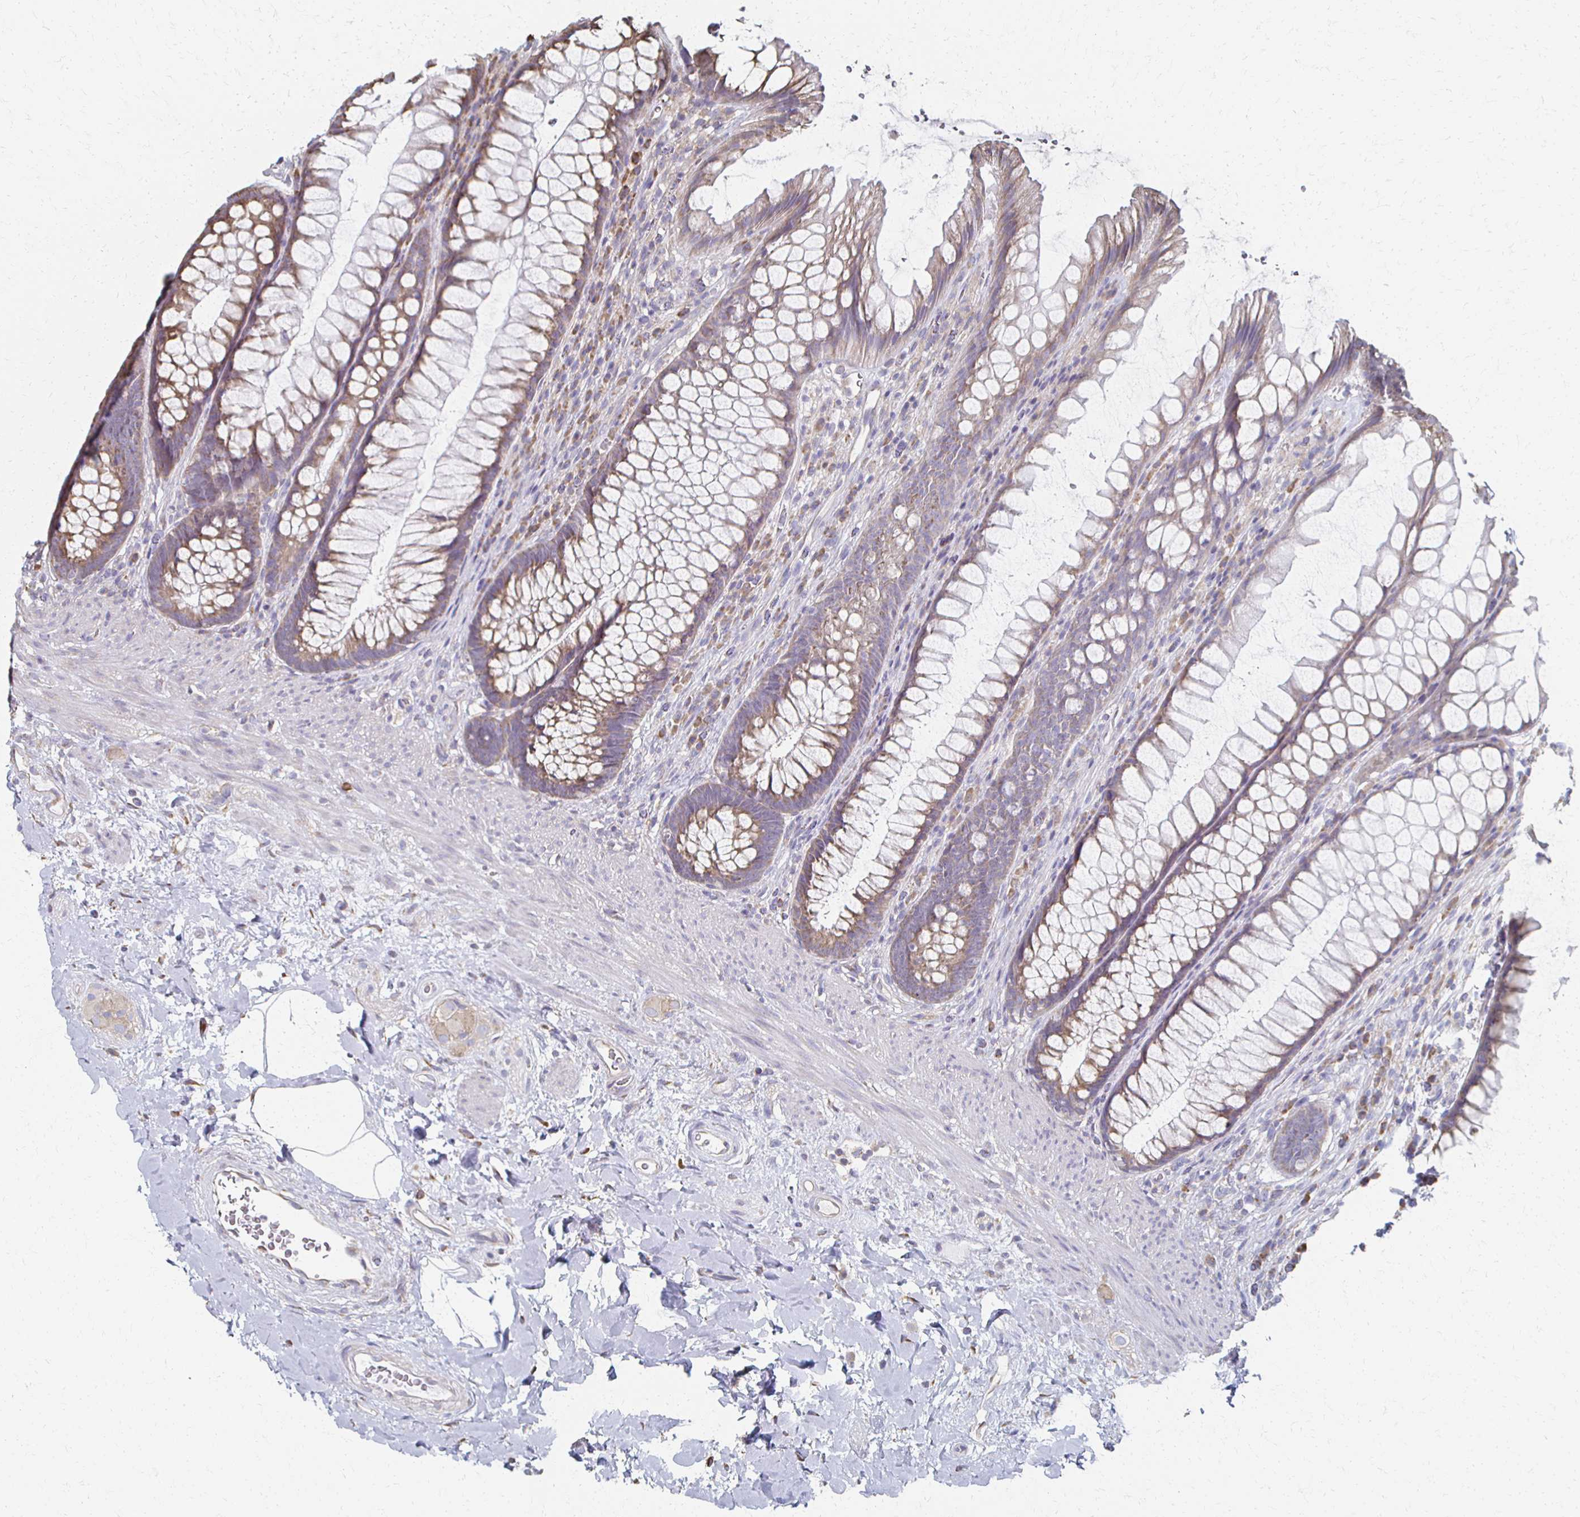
{"staining": {"intensity": "weak", "quantity": ">75%", "location": "cytoplasmic/membranous"}, "tissue": "rectum", "cell_type": "Glandular cells", "image_type": "normal", "snomed": [{"axis": "morphology", "description": "Normal tissue, NOS"}, {"axis": "topography", "description": "Rectum"}], "caption": "Rectum stained with immunohistochemistry shows weak cytoplasmic/membranous expression in about >75% of glandular cells. Using DAB (3,3'-diaminobenzidine) (brown) and hematoxylin (blue) stains, captured at high magnification using brightfield microscopy.", "gene": "ATP1A3", "patient": {"sex": "male", "age": 53}}